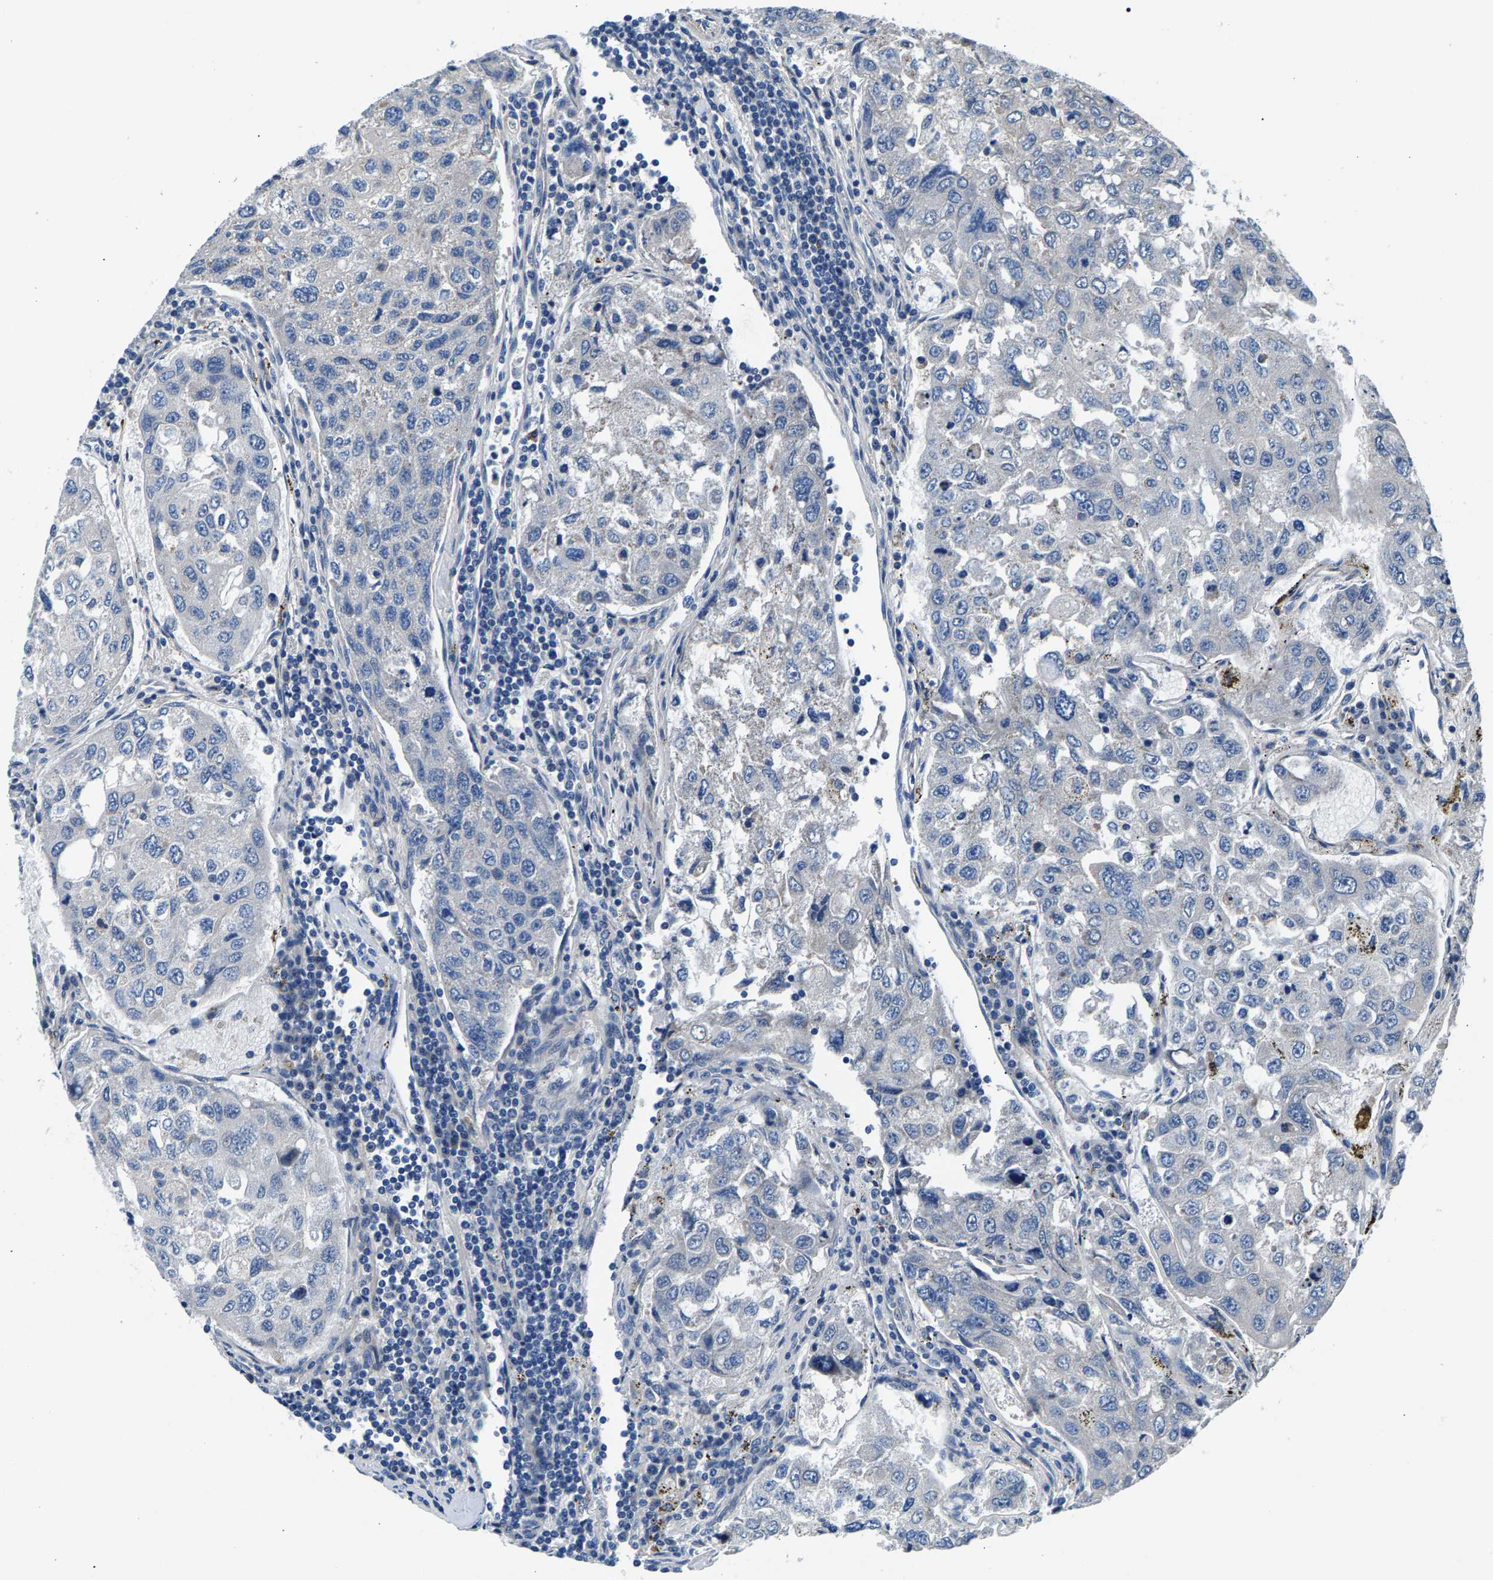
{"staining": {"intensity": "negative", "quantity": "none", "location": "none"}, "tissue": "urothelial cancer", "cell_type": "Tumor cells", "image_type": "cancer", "snomed": [{"axis": "morphology", "description": "Urothelial carcinoma, High grade"}, {"axis": "topography", "description": "Lymph node"}, {"axis": "topography", "description": "Urinary bladder"}], "caption": "An image of human urothelial cancer is negative for staining in tumor cells.", "gene": "CDRT4", "patient": {"sex": "male", "age": 51}}